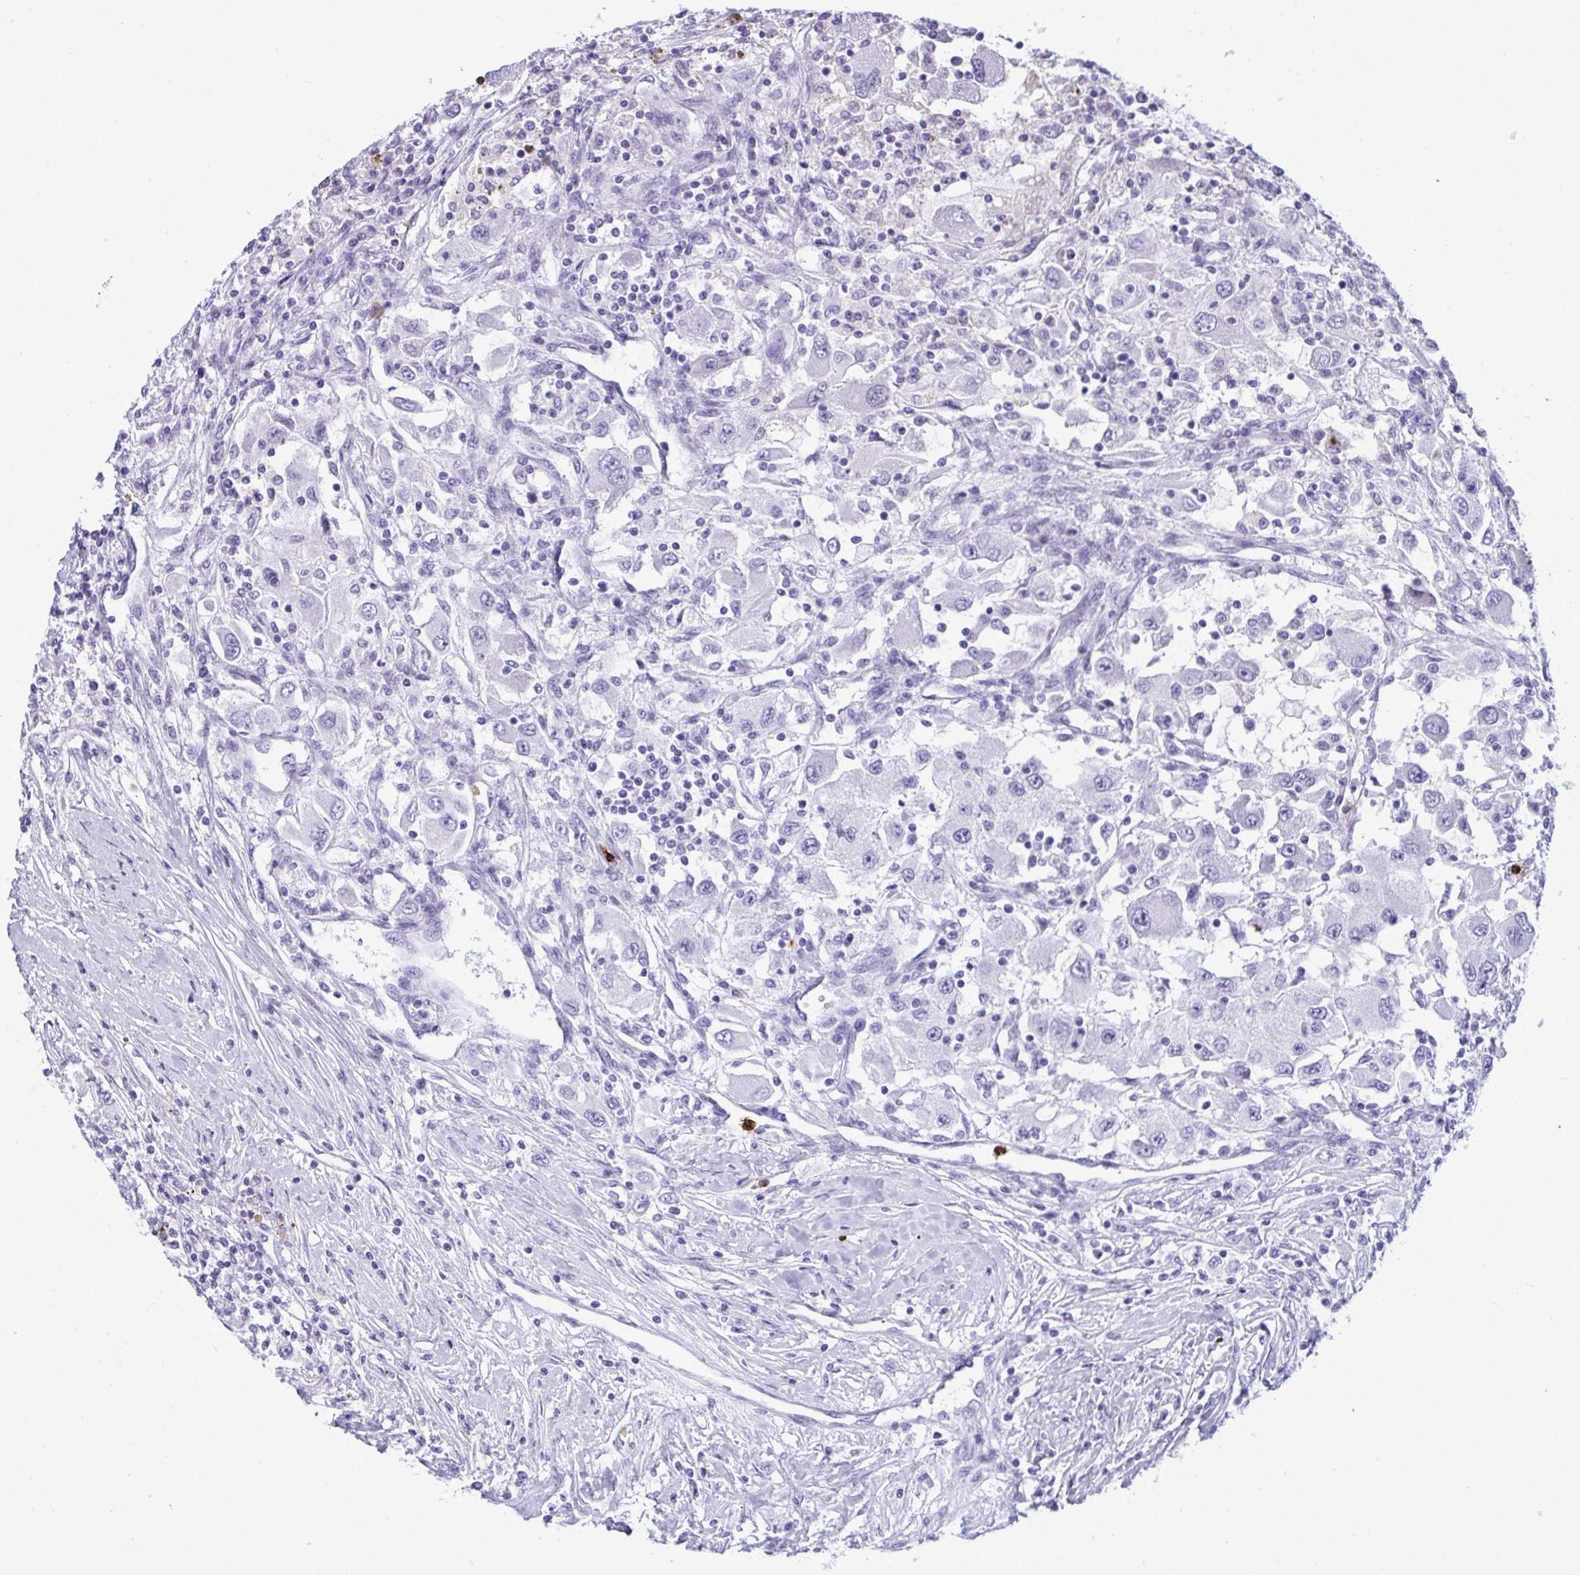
{"staining": {"intensity": "negative", "quantity": "none", "location": "none"}, "tissue": "renal cancer", "cell_type": "Tumor cells", "image_type": "cancer", "snomed": [{"axis": "morphology", "description": "Adenocarcinoma, NOS"}, {"axis": "topography", "description": "Kidney"}], "caption": "Renal cancer was stained to show a protein in brown. There is no significant staining in tumor cells.", "gene": "ARHGAP42", "patient": {"sex": "female", "age": 67}}